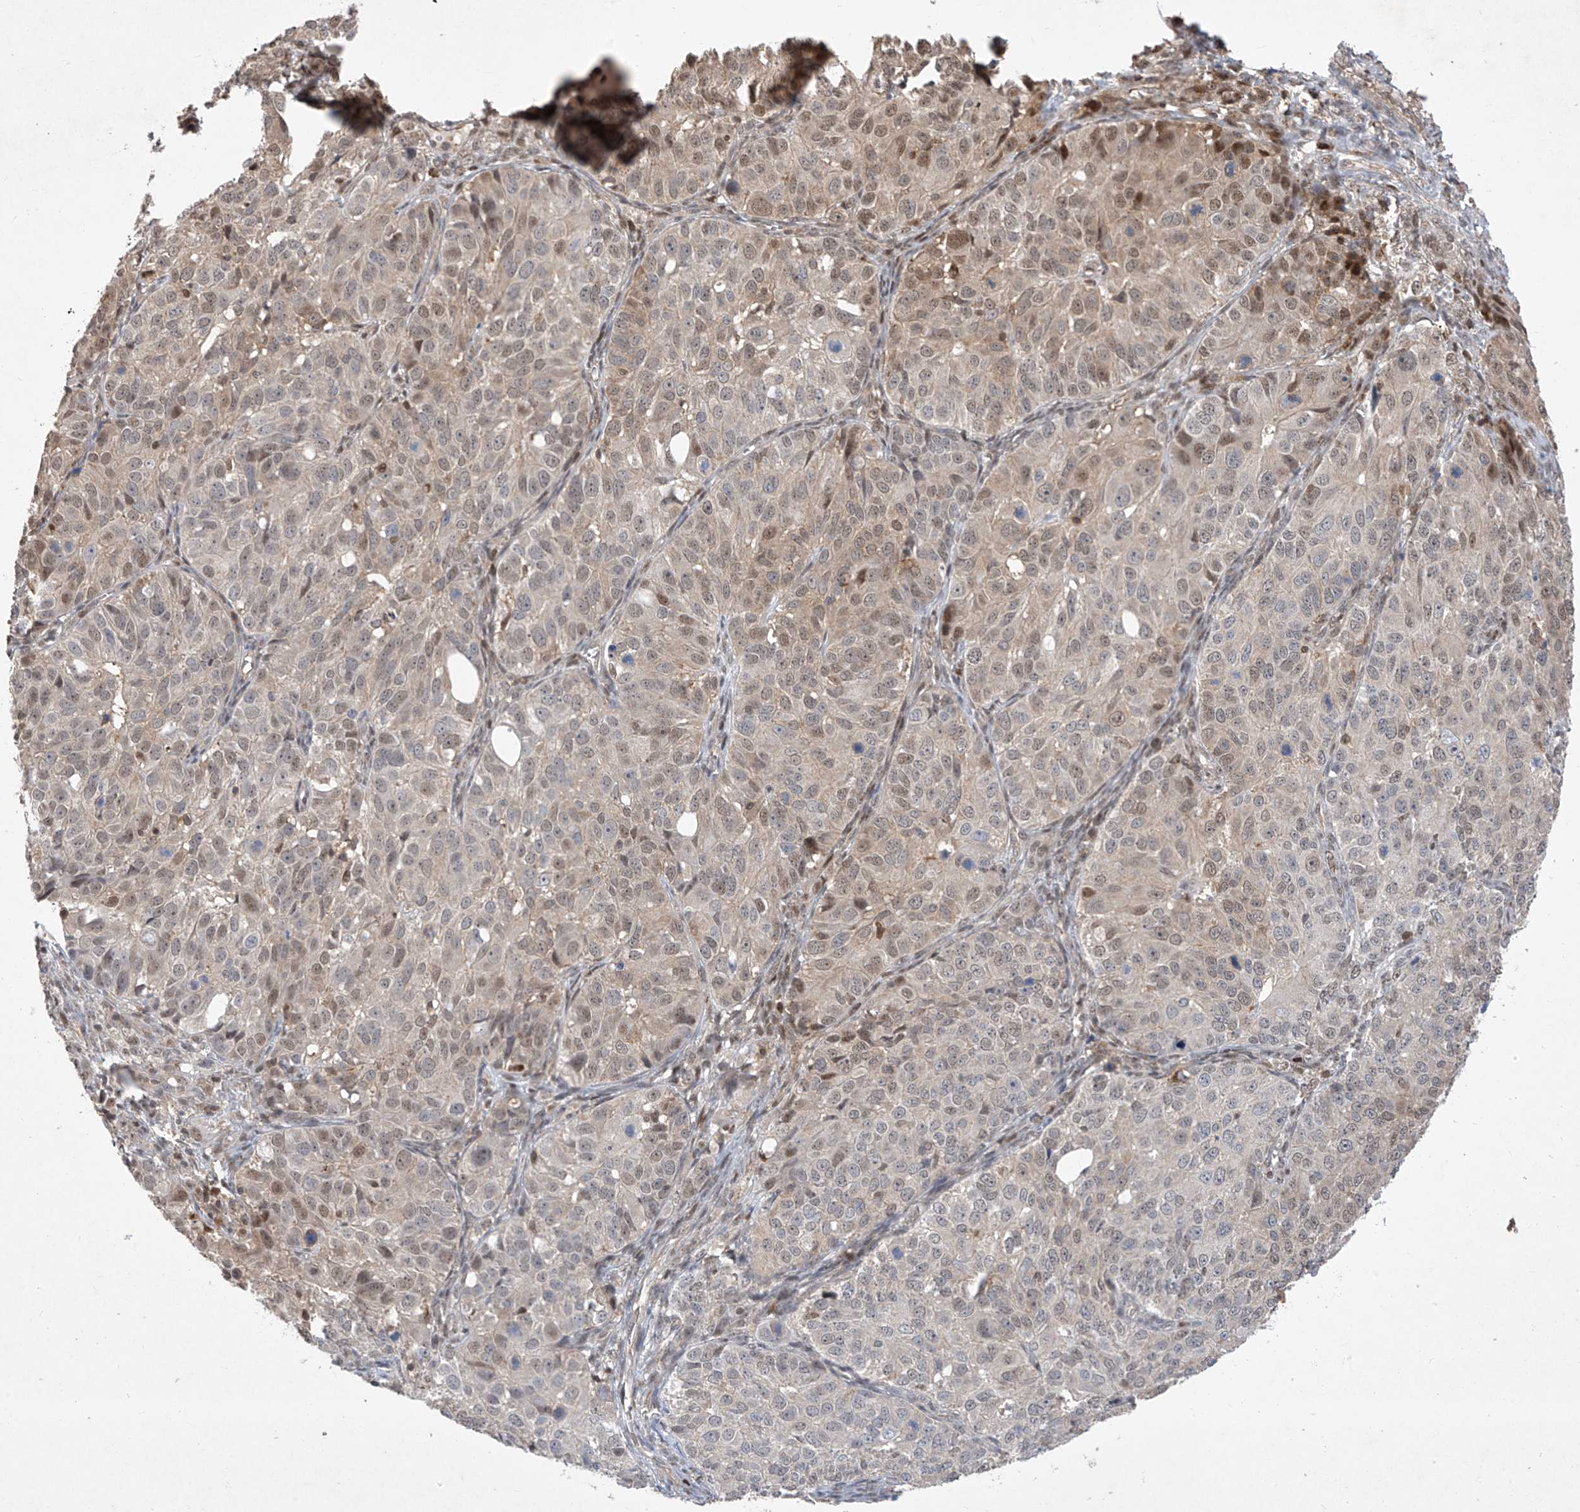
{"staining": {"intensity": "weak", "quantity": "<25%", "location": "cytoplasmic/membranous,nuclear"}, "tissue": "ovarian cancer", "cell_type": "Tumor cells", "image_type": "cancer", "snomed": [{"axis": "morphology", "description": "Carcinoma, endometroid"}, {"axis": "topography", "description": "Ovary"}], "caption": "Tumor cells are negative for brown protein staining in ovarian cancer (endometroid carcinoma).", "gene": "ZNF358", "patient": {"sex": "female", "age": 51}}